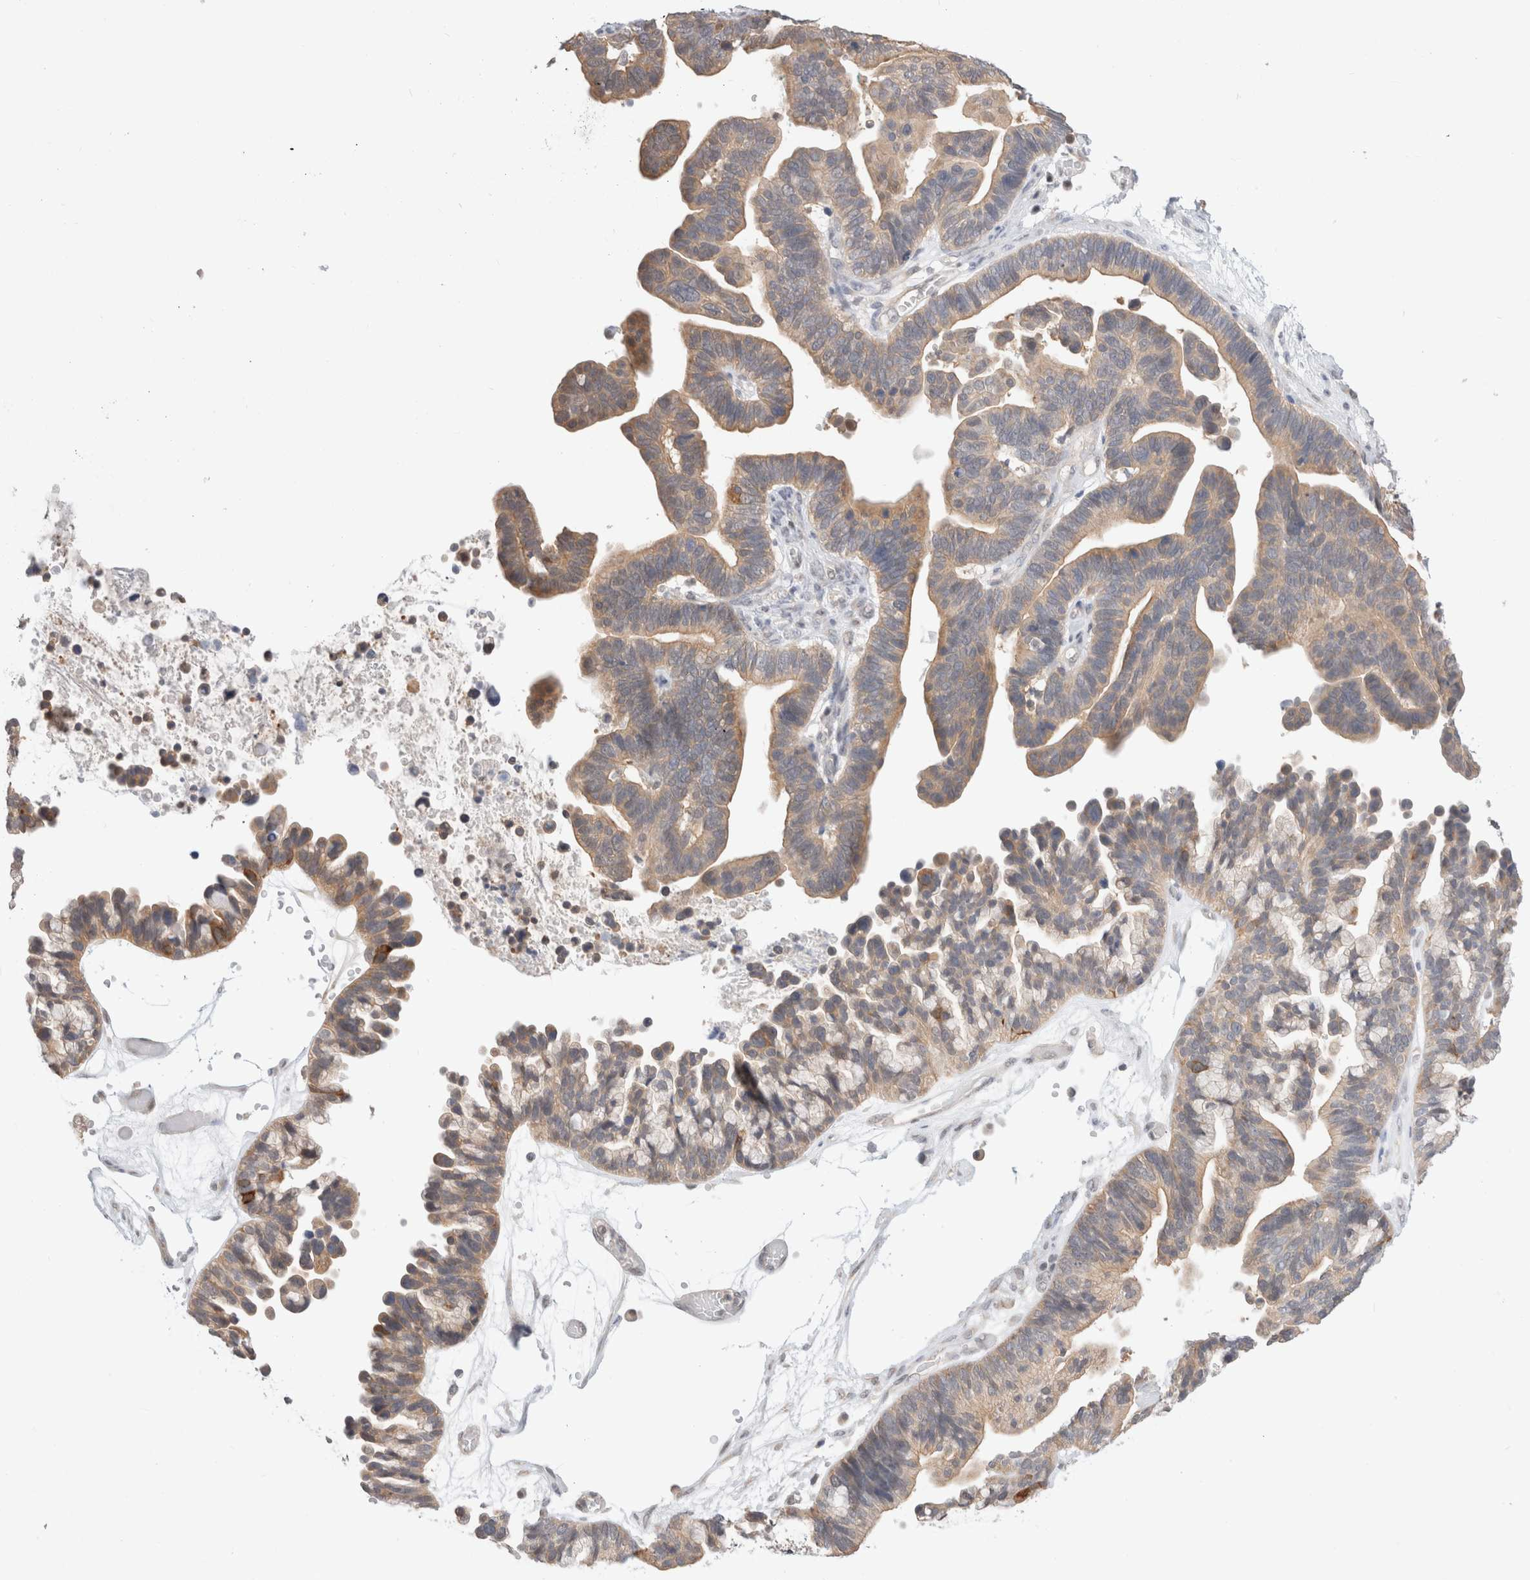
{"staining": {"intensity": "weak", "quantity": ">75%", "location": "cytoplasmic/membranous"}, "tissue": "ovarian cancer", "cell_type": "Tumor cells", "image_type": "cancer", "snomed": [{"axis": "morphology", "description": "Cystadenocarcinoma, serous, NOS"}, {"axis": "topography", "description": "Ovary"}], "caption": "Human ovarian cancer stained with a protein marker demonstrates weak staining in tumor cells.", "gene": "C17orf97", "patient": {"sex": "female", "age": 56}}